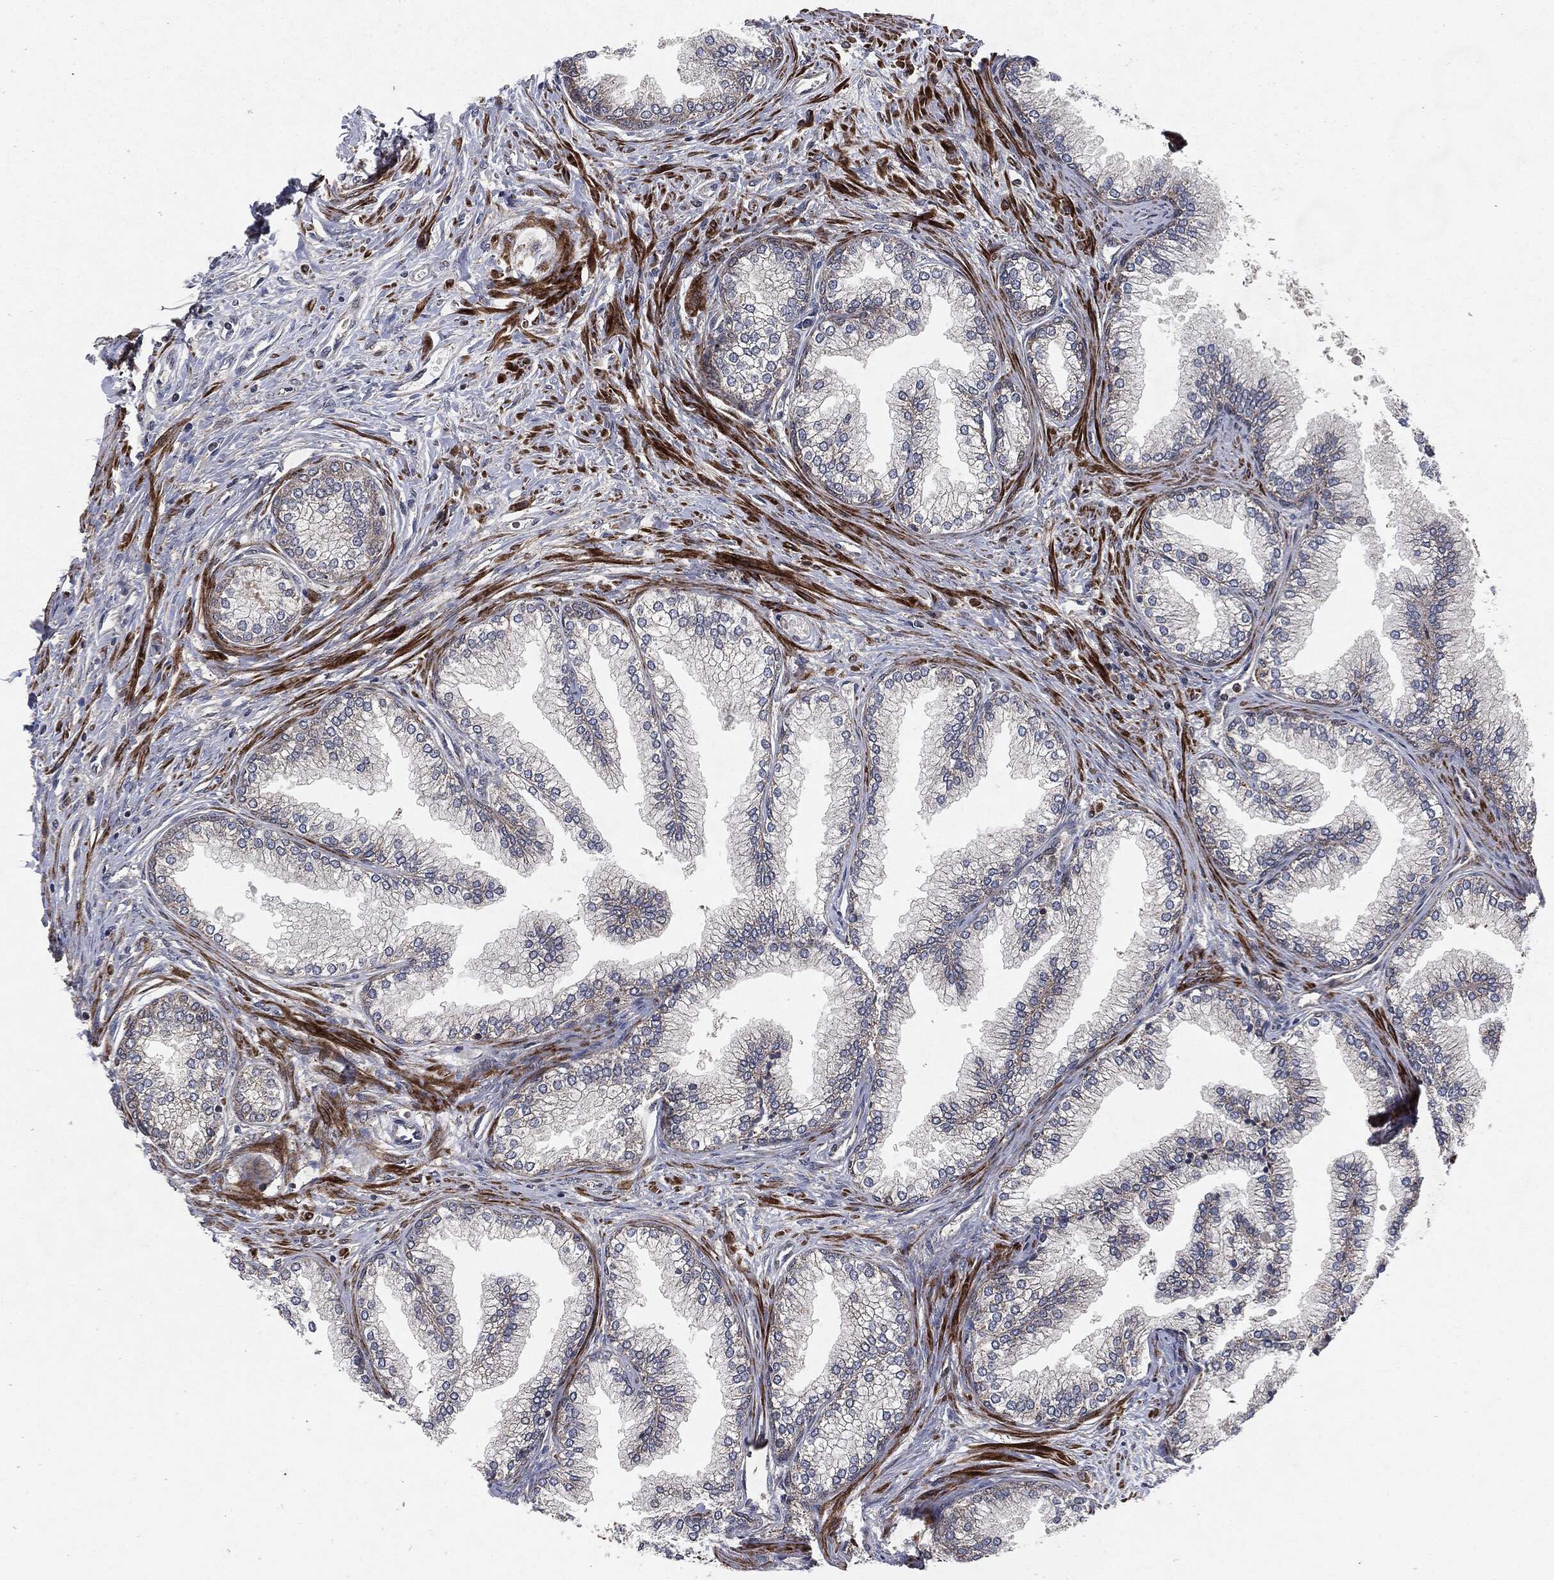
{"staining": {"intensity": "moderate", "quantity": "25%-75%", "location": "cytoplasmic/membranous"}, "tissue": "prostate", "cell_type": "Glandular cells", "image_type": "normal", "snomed": [{"axis": "morphology", "description": "Normal tissue, NOS"}, {"axis": "topography", "description": "Prostate"}], "caption": "About 25%-75% of glandular cells in unremarkable prostate demonstrate moderate cytoplasmic/membranous protein staining as visualized by brown immunohistochemical staining.", "gene": "RAF1", "patient": {"sex": "male", "age": 72}}